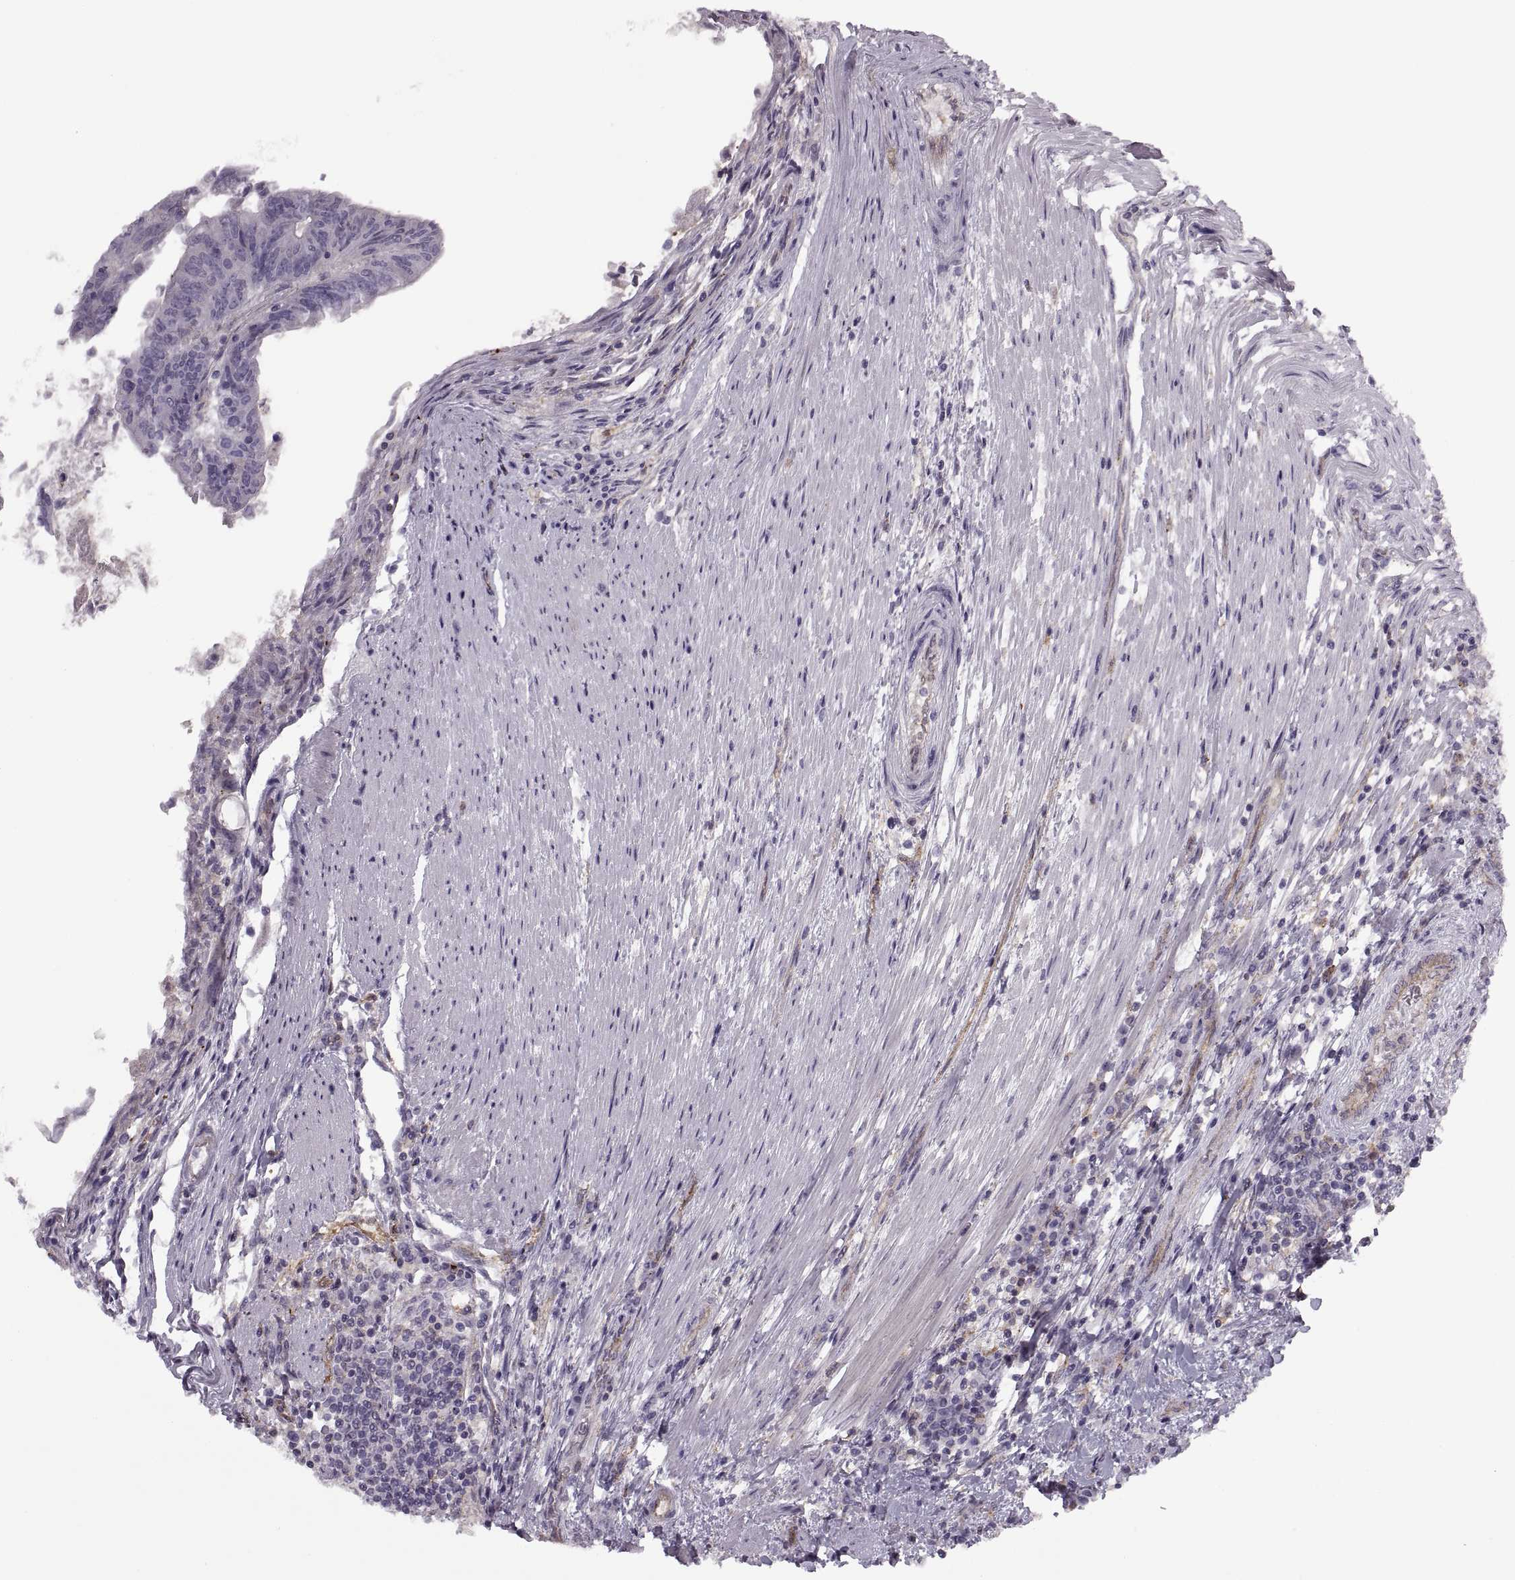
{"staining": {"intensity": "negative", "quantity": "none", "location": "none"}, "tissue": "colorectal cancer", "cell_type": "Tumor cells", "image_type": "cancer", "snomed": [{"axis": "morphology", "description": "Adenocarcinoma, NOS"}, {"axis": "topography", "description": "Colon"}], "caption": "Adenocarcinoma (colorectal) stained for a protein using IHC displays no expression tumor cells.", "gene": "RALB", "patient": {"sex": "female", "age": 70}}